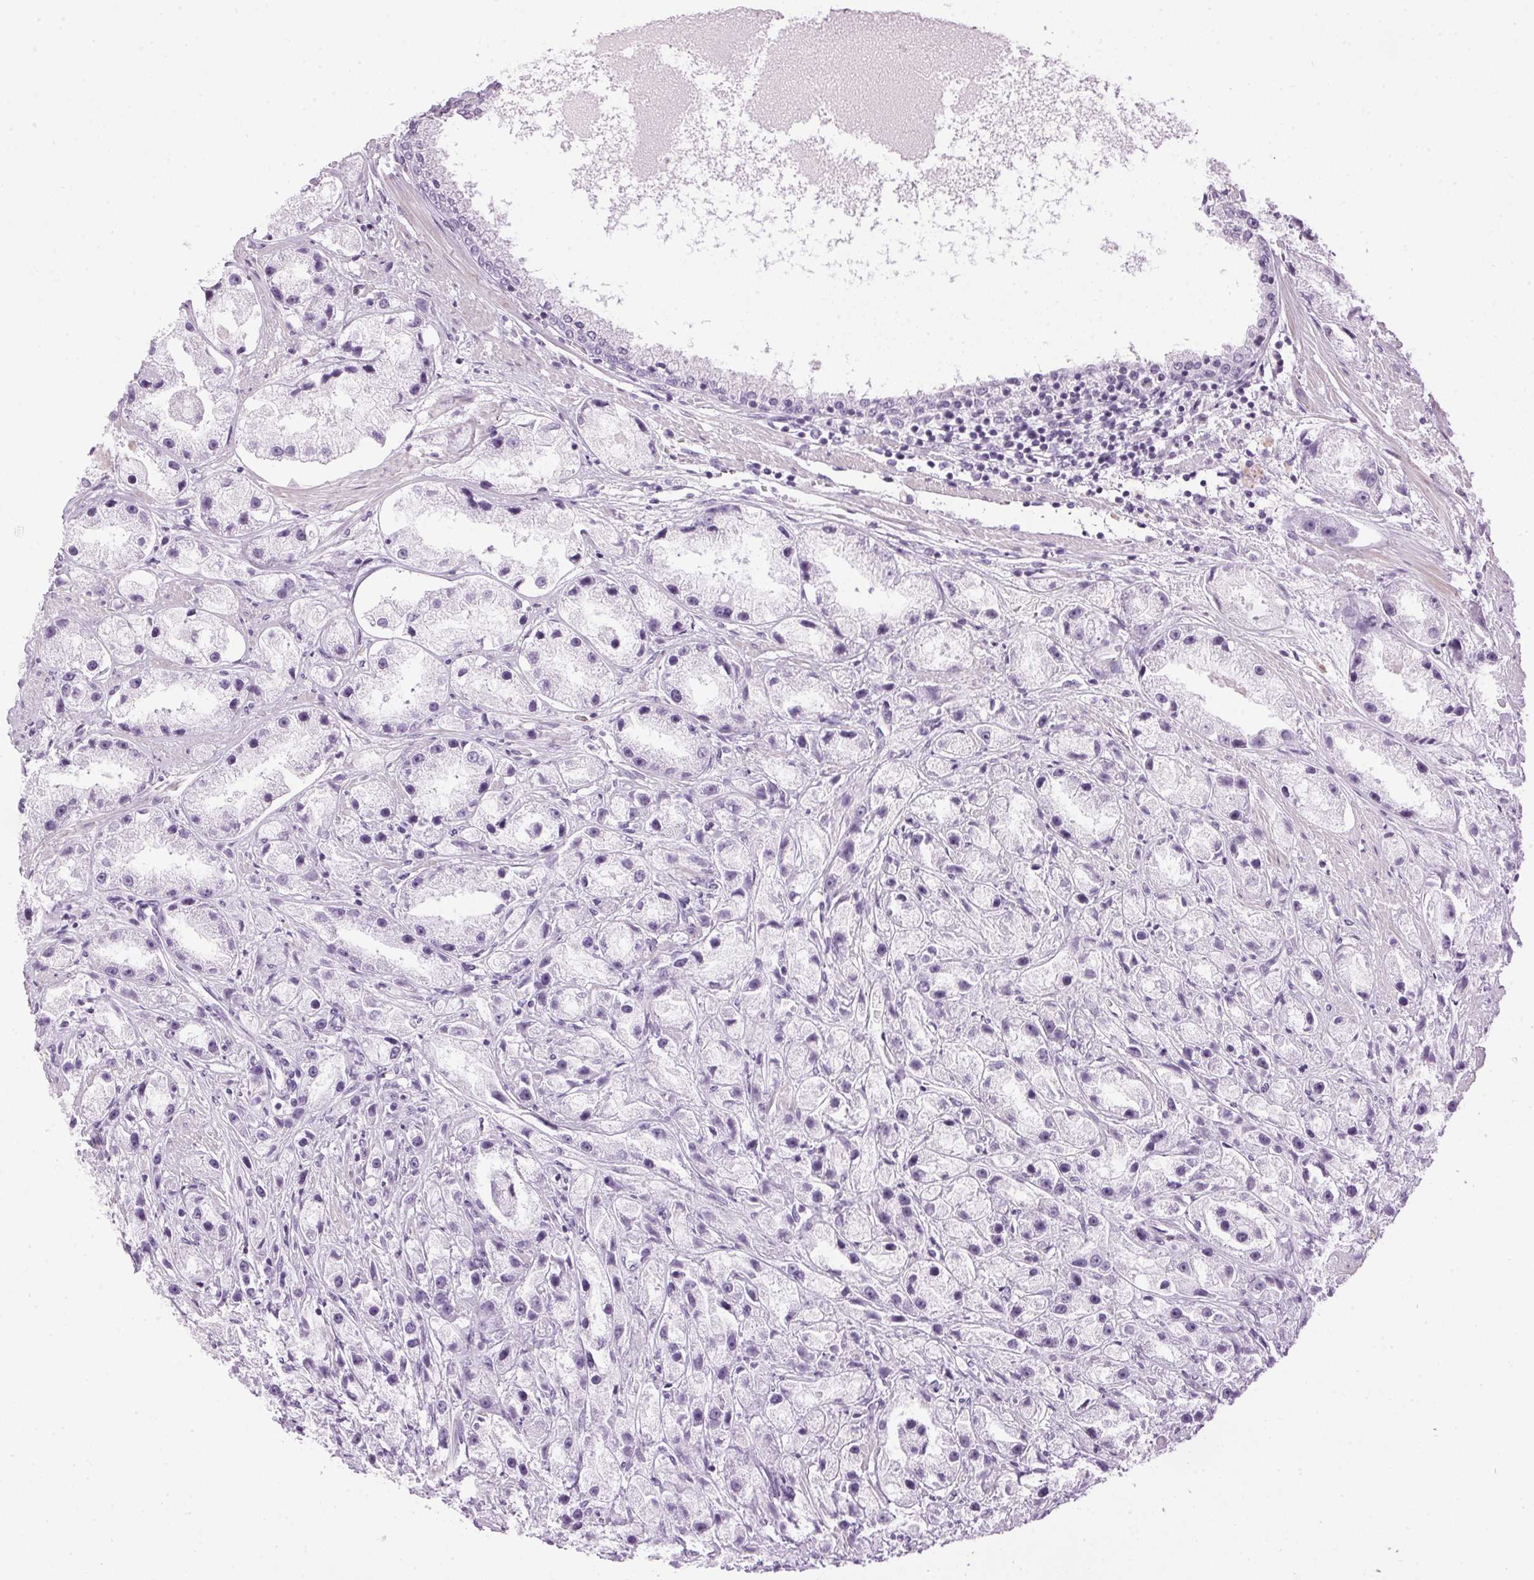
{"staining": {"intensity": "negative", "quantity": "none", "location": "none"}, "tissue": "prostate cancer", "cell_type": "Tumor cells", "image_type": "cancer", "snomed": [{"axis": "morphology", "description": "Adenocarcinoma, High grade"}, {"axis": "topography", "description": "Prostate"}], "caption": "A micrograph of prostate cancer (adenocarcinoma (high-grade)) stained for a protein reveals no brown staining in tumor cells. (Immunohistochemistry (ihc), brightfield microscopy, high magnification).", "gene": "SP7", "patient": {"sex": "male", "age": 67}}